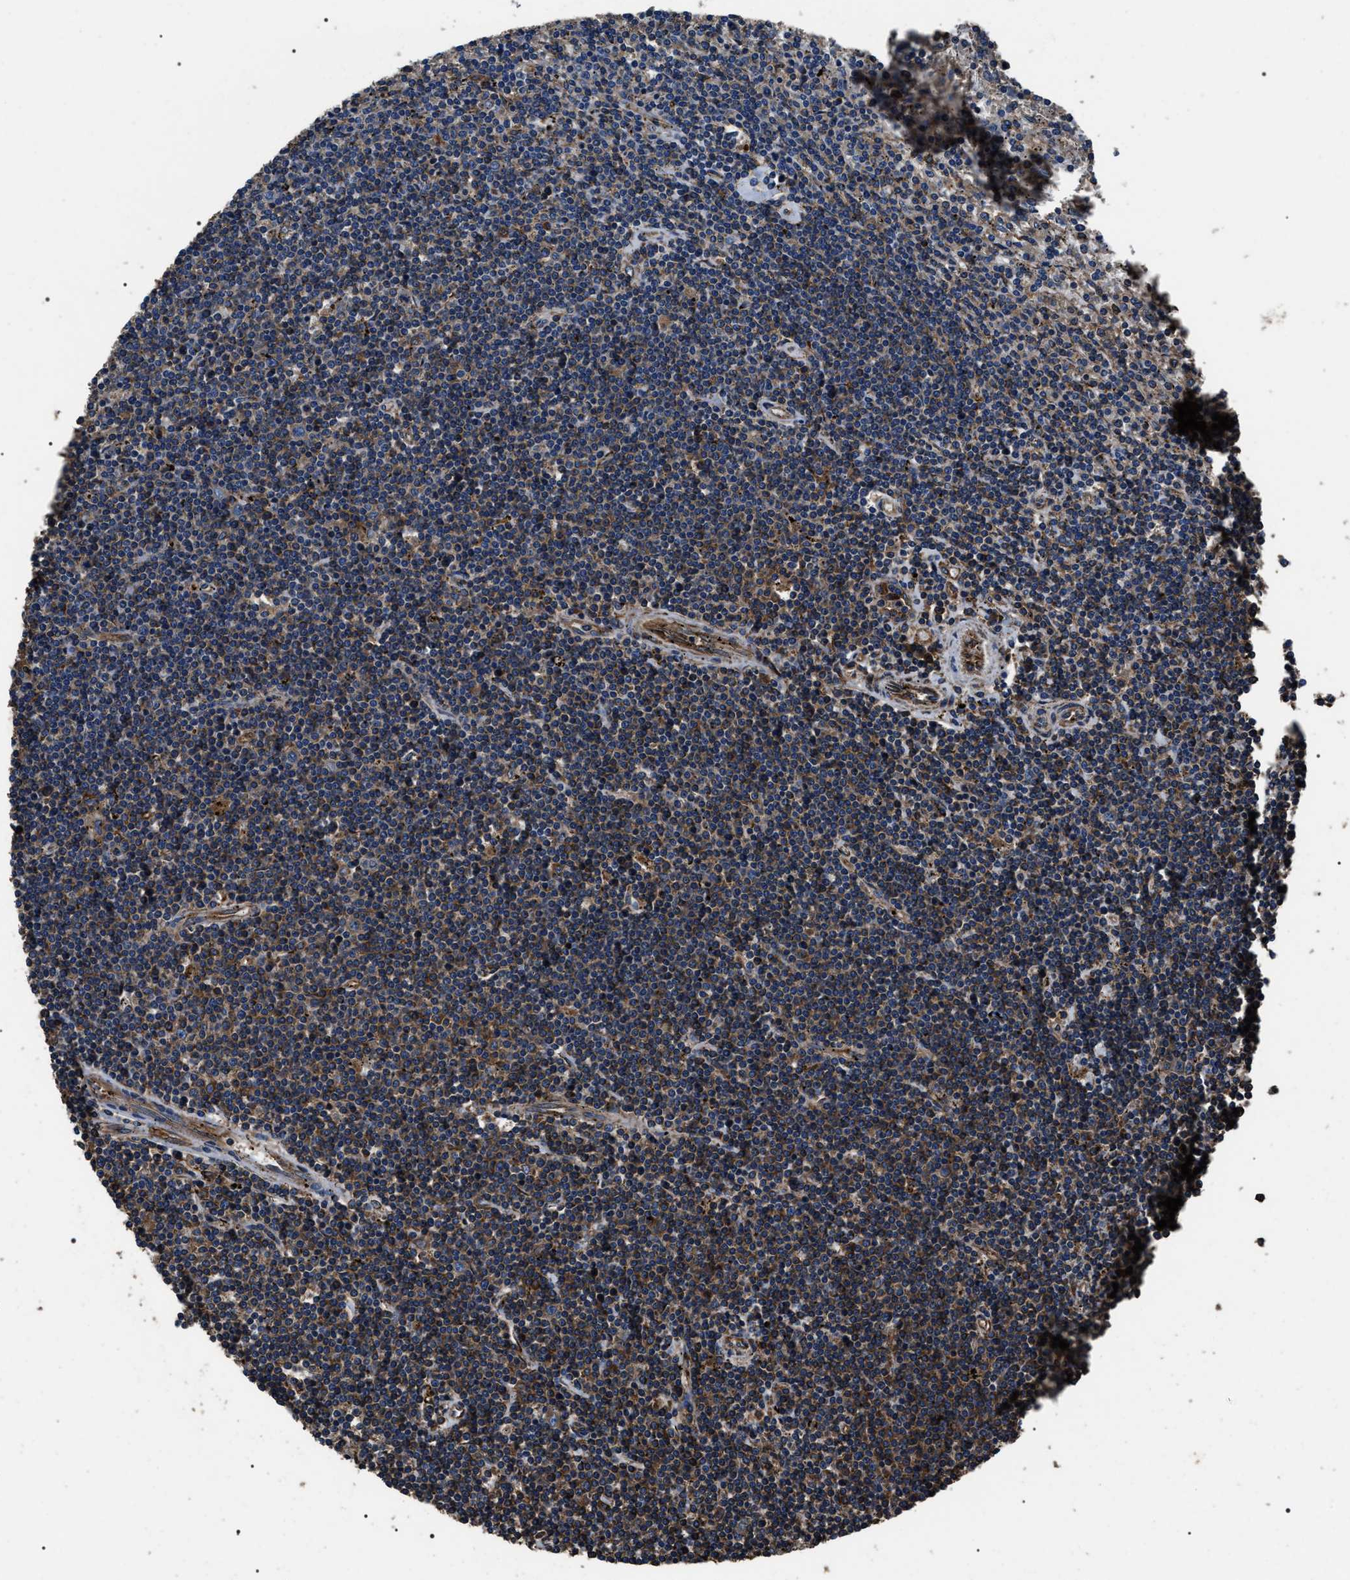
{"staining": {"intensity": "weak", "quantity": "25%-75%", "location": "cytoplasmic/membranous"}, "tissue": "lymphoma", "cell_type": "Tumor cells", "image_type": "cancer", "snomed": [{"axis": "morphology", "description": "Malignant lymphoma, non-Hodgkin's type, Low grade"}, {"axis": "topography", "description": "Spleen"}], "caption": "Tumor cells show low levels of weak cytoplasmic/membranous staining in about 25%-75% of cells in low-grade malignant lymphoma, non-Hodgkin's type. (Stains: DAB (3,3'-diaminobenzidine) in brown, nuclei in blue, Microscopy: brightfield microscopy at high magnification).", "gene": "HSCB", "patient": {"sex": "male", "age": 76}}